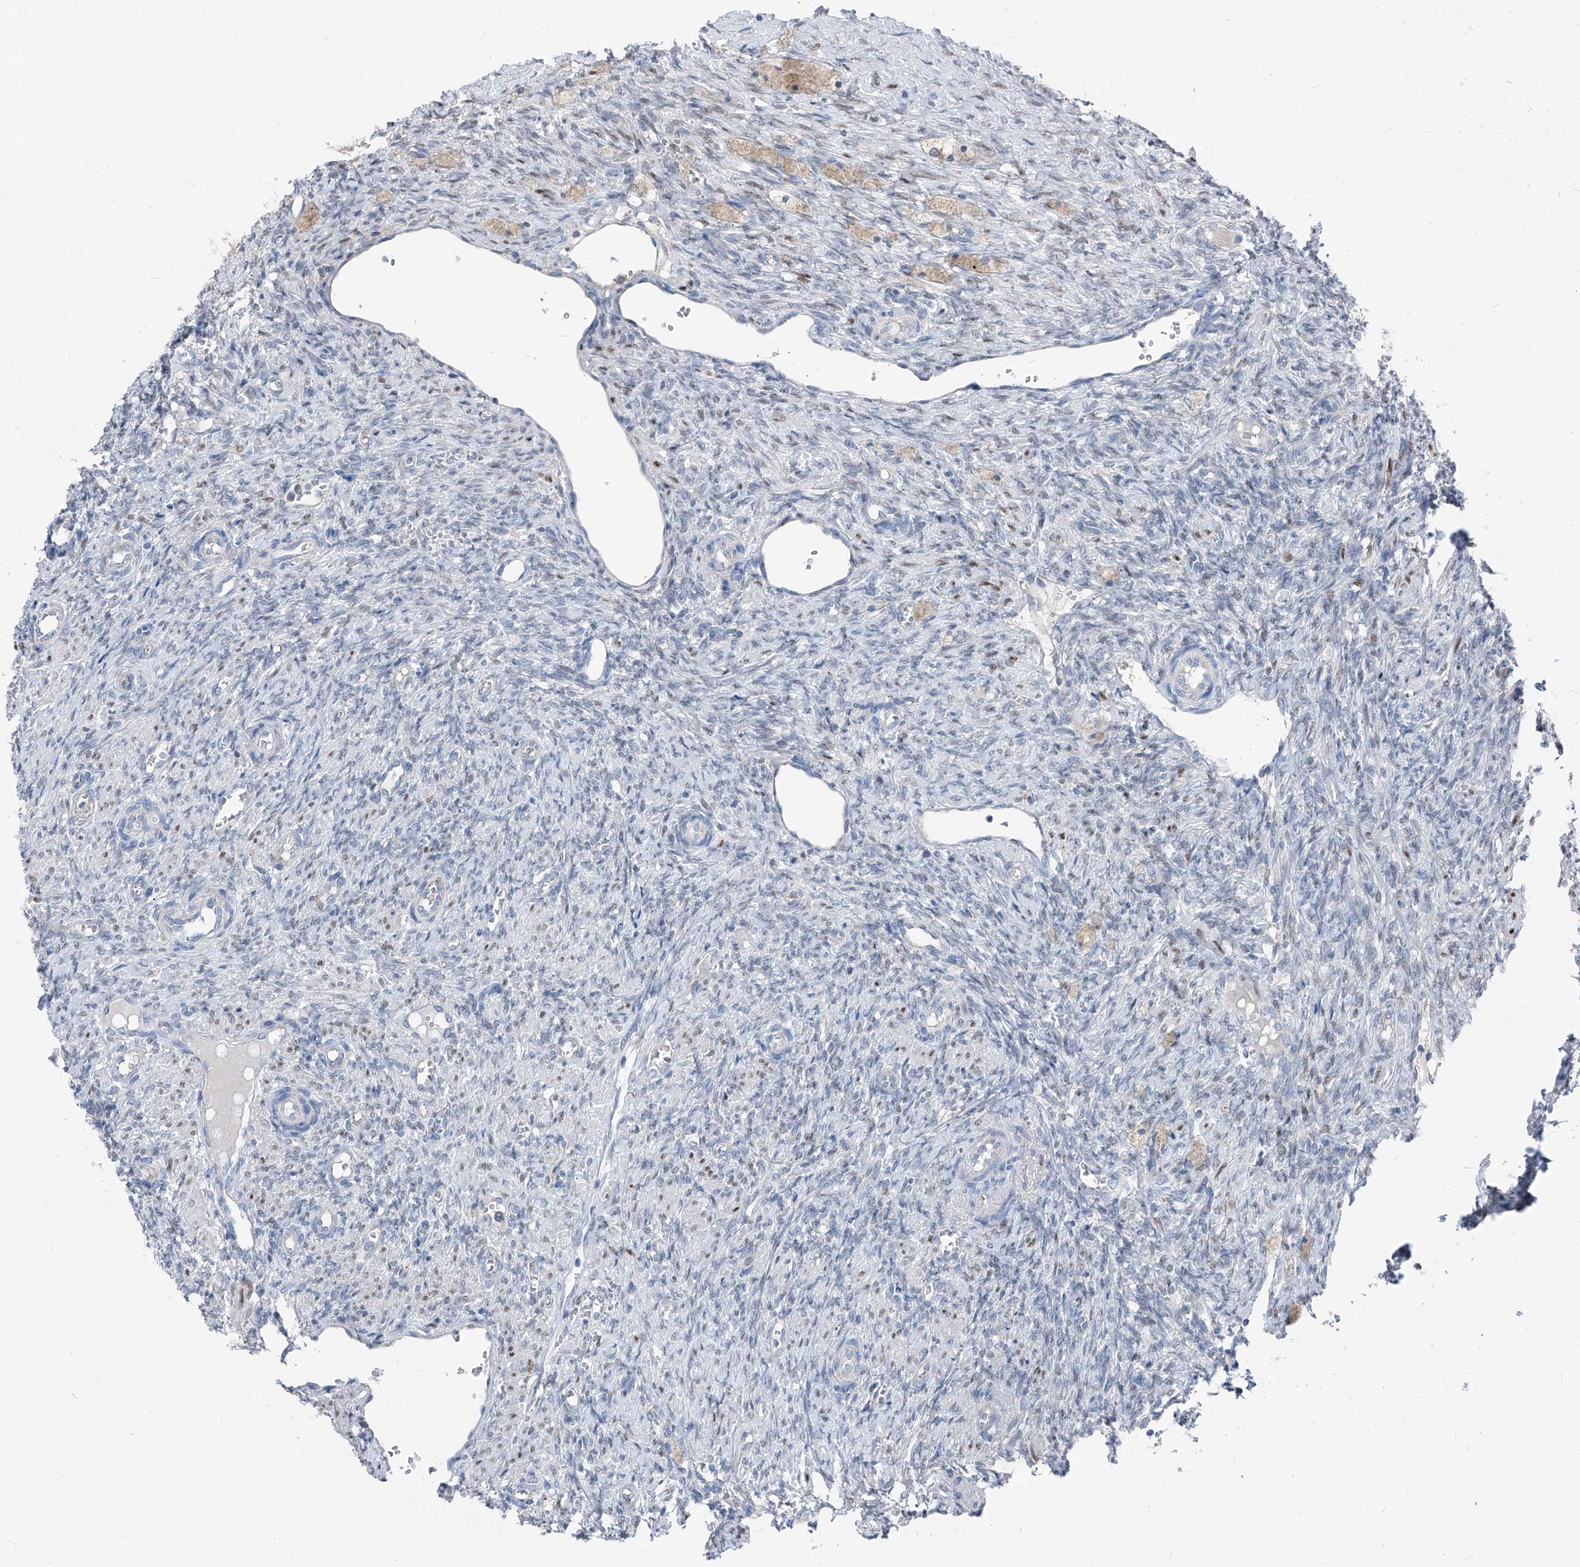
{"staining": {"intensity": "negative", "quantity": "none", "location": "none"}, "tissue": "ovary", "cell_type": "Ovarian stroma cells", "image_type": "normal", "snomed": [{"axis": "morphology", "description": "Normal tissue, NOS"}, {"axis": "topography", "description": "Ovary"}], "caption": "High power microscopy histopathology image of an IHC photomicrograph of normal ovary, revealing no significant staining in ovarian stroma cells.", "gene": "AGPS", "patient": {"sex": "female", "age": 41}}